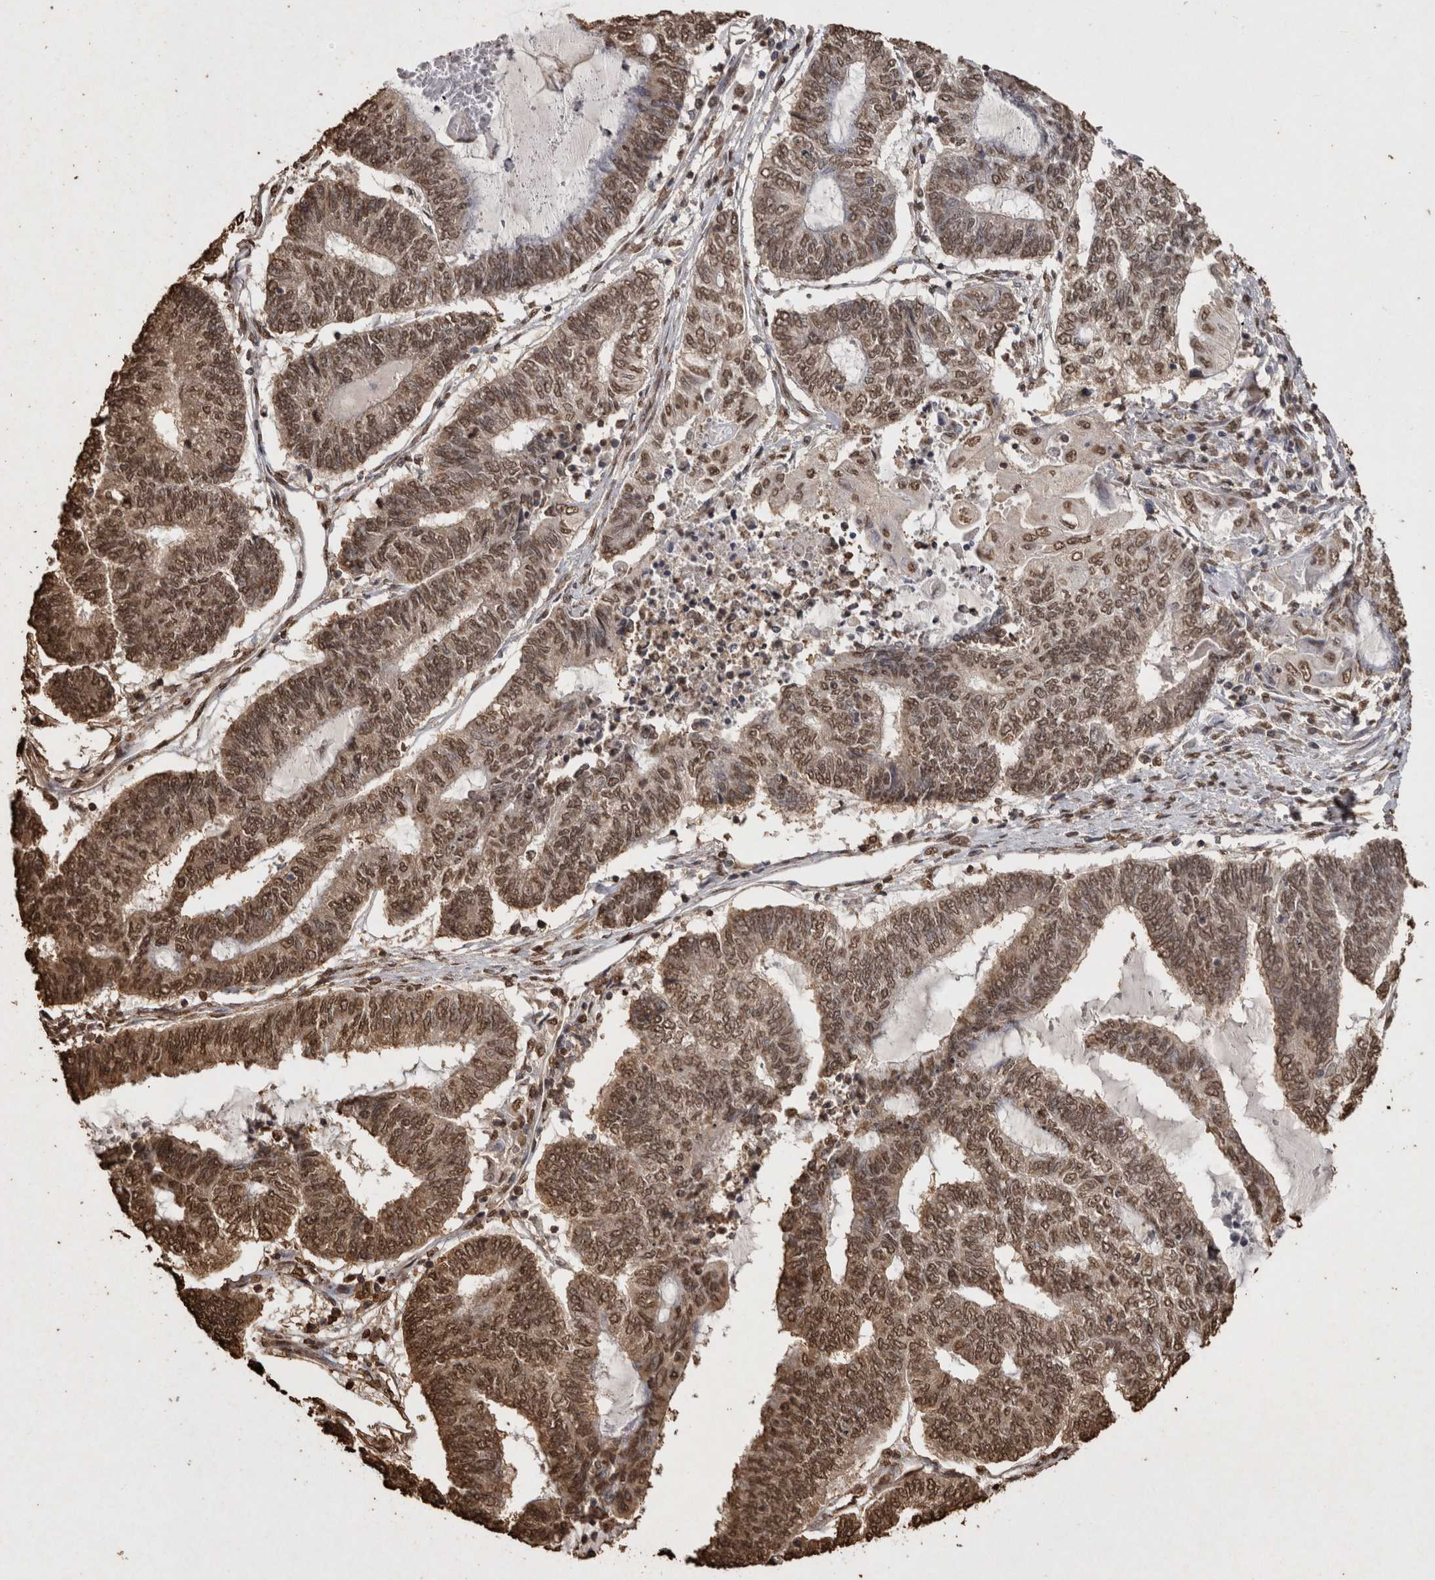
{"staining": {"intensity": "moderate", "quantity": ">75%", "location": "cytoplasmic/membranous,nuclear"}, "tissue": "endometrial cancer", "cell_type": "Tumor cells", "image_type": "cancer", "snomed": [{"axis": "morphology", "description": "Adenocarcinoma, NOS"}, {"axis": "topography", "description": "Uterus"}, {"axis": "topography", "description": "Endometrium"}], "caption": "Immunohistochemistry of human endometrial cancer displays medium levels of moderate cytoplasmic/membranous and nuclear staining in about >75% of tumor cells. (brown staining indicates protein expression, while blue staining denotes nuclei).", "gene": "FSTL3", "patient": {"sex": "female", "age": 70}}